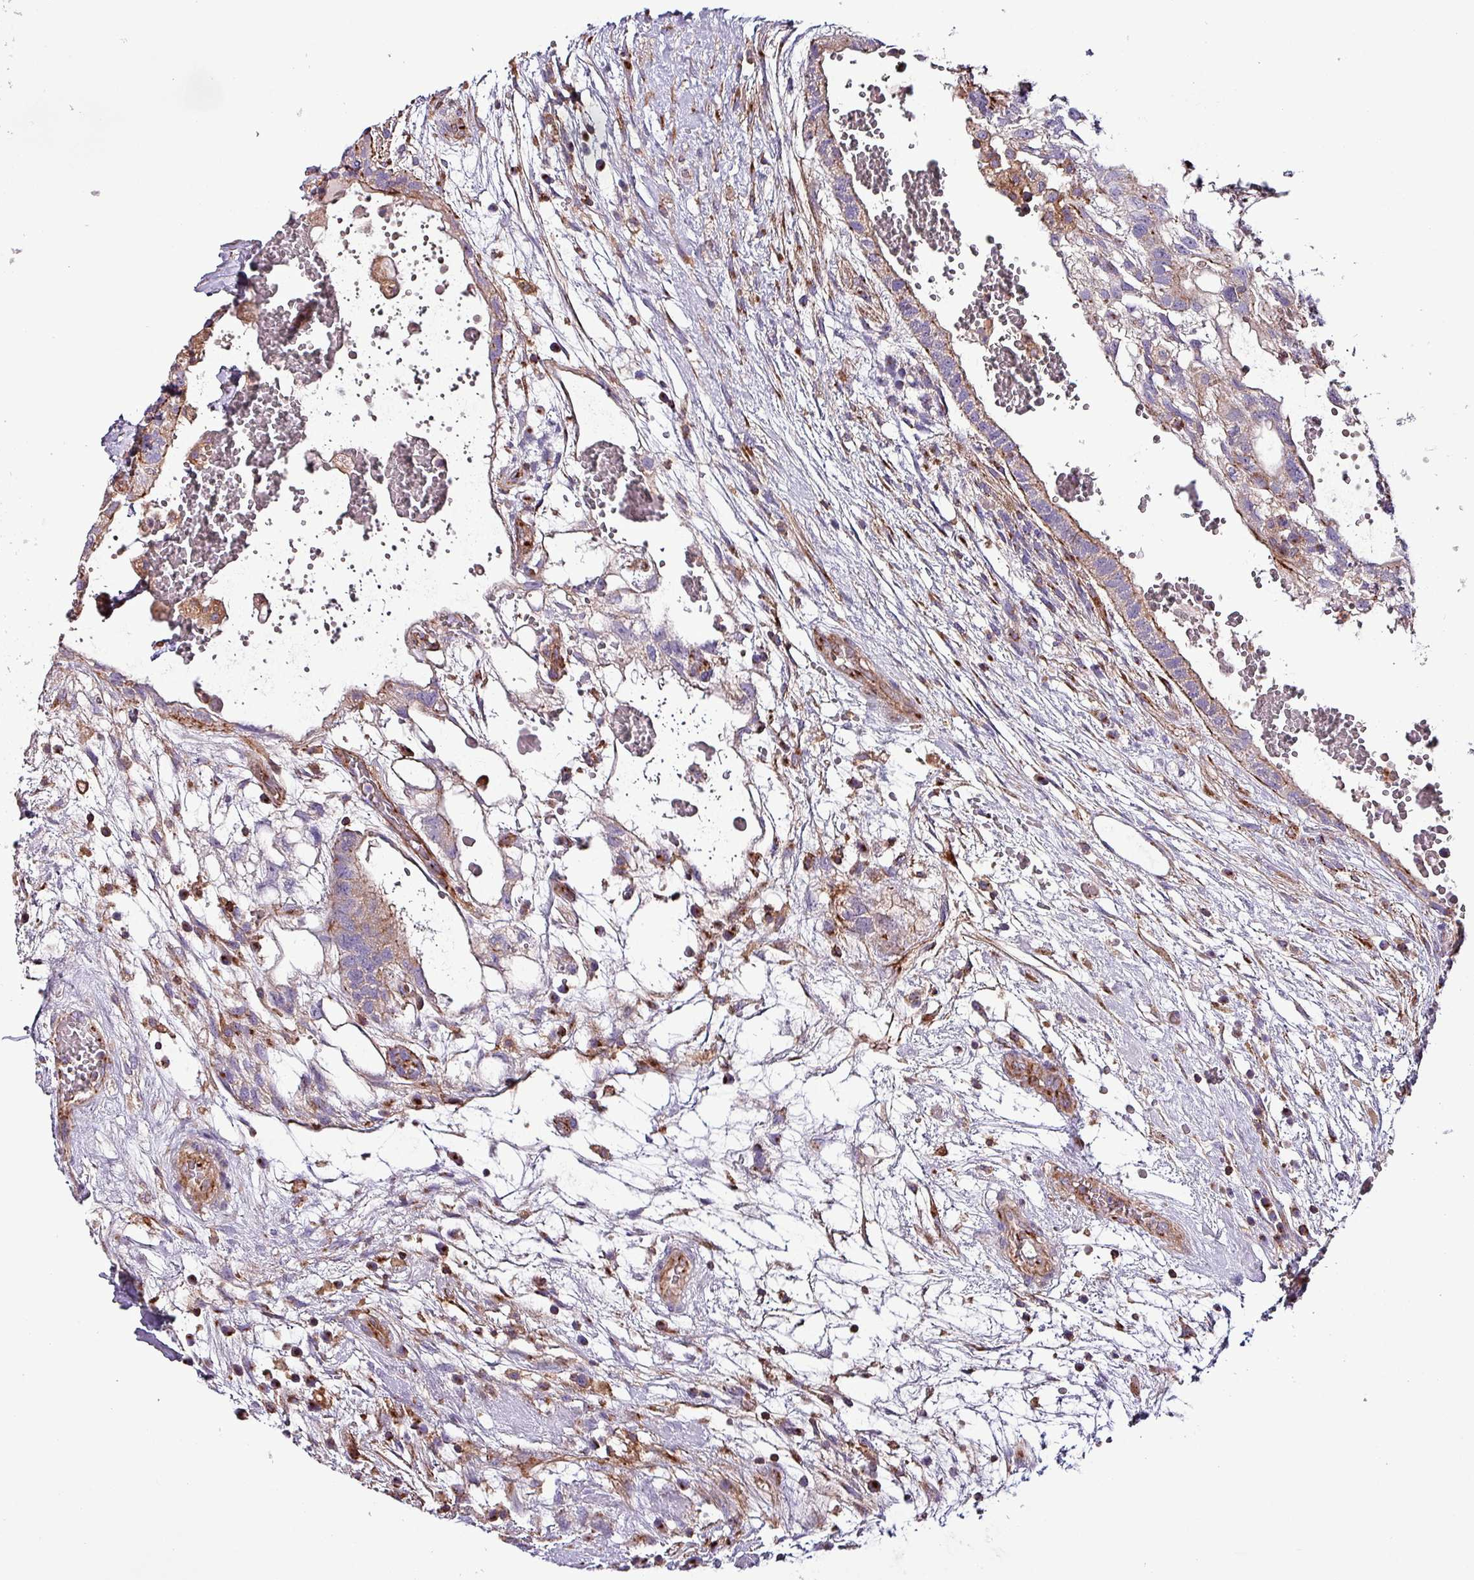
{"staining": {"intensity": "moderate", "quantity": "25%-75%", "location": "cytoplasmic/membranous"}, "tissue": "testis cancer", "cell_type": "Tumor cells", "image_type": "cancer", "snomed": [{"axis": "morphology", "description": "Normal tissue, NOS"}, {"axis": "morphology", "description": "Carcinoma, Embryonal, NOS"}, {"axis": "topography", "description": "Testis"}], "caption": "This is a photomicrograph of immunohistochemistry (IHC) staining of testis cancer, which shows moderate expression in the cytoplasmic/membranous of tumor cells.", "gene": "VAMP4", "patient": {"sex": "male", "age": 32}}